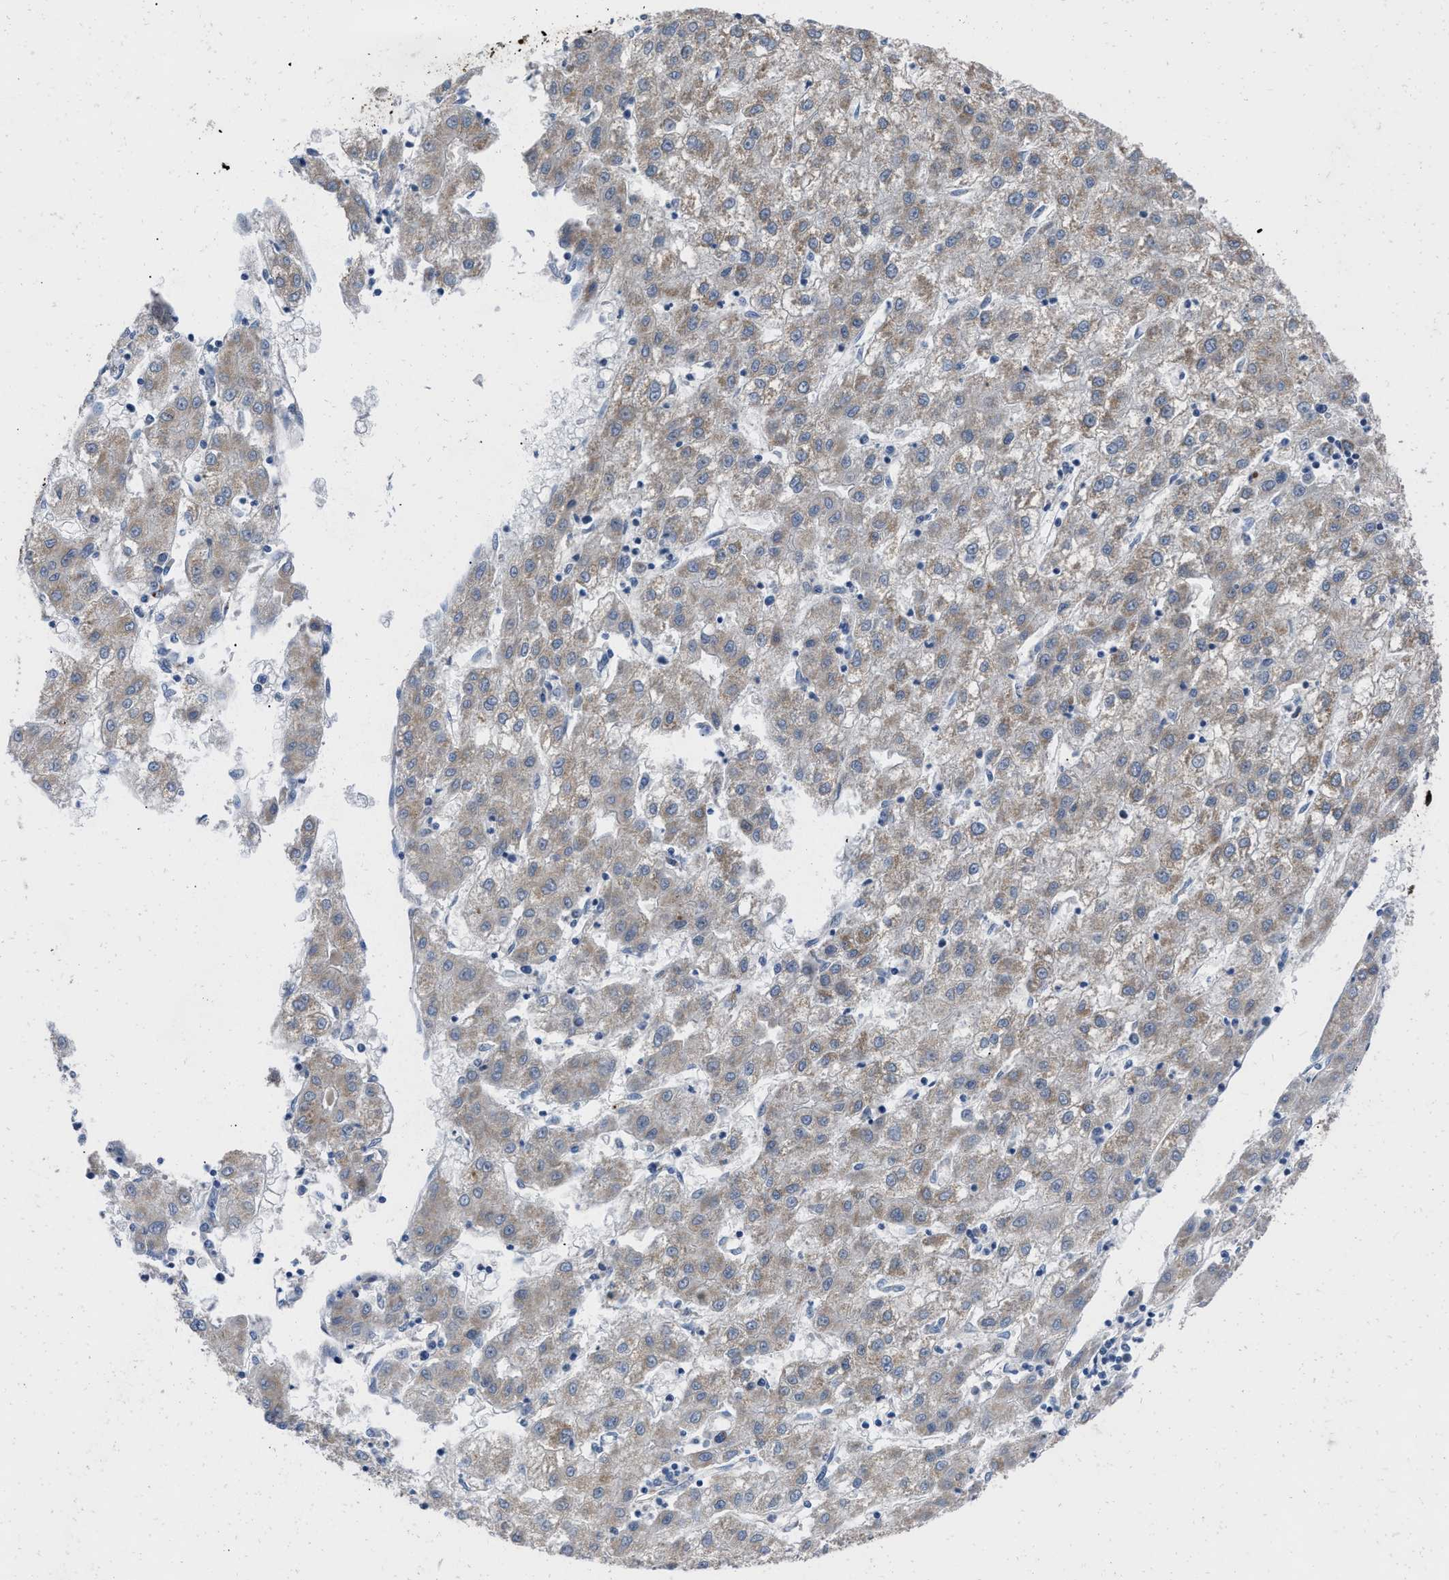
{"staining": {"intensity": "weak", "quantity": "25%-75%", "location": "cytoplasmic/membranous"}, "tissue": "liver cancer", "cell_type": "Tumor cells", "image_type": "cancer", "snomed": [{"axis": "morphology", "description": "Carcinoma, Hepatocellular, NOS"}, {"axis": "topography", "description": "Liver"}], "caption": "Immunohistochemical staining of liver cancer (hepatocellular carcinoma) demonstrates low levels of weak cytoplasmic/membranous positivity in about 25%-75% of tumor cells.", "gene": "AKAP1", "patient": {"sex": "male", "age": 72}}